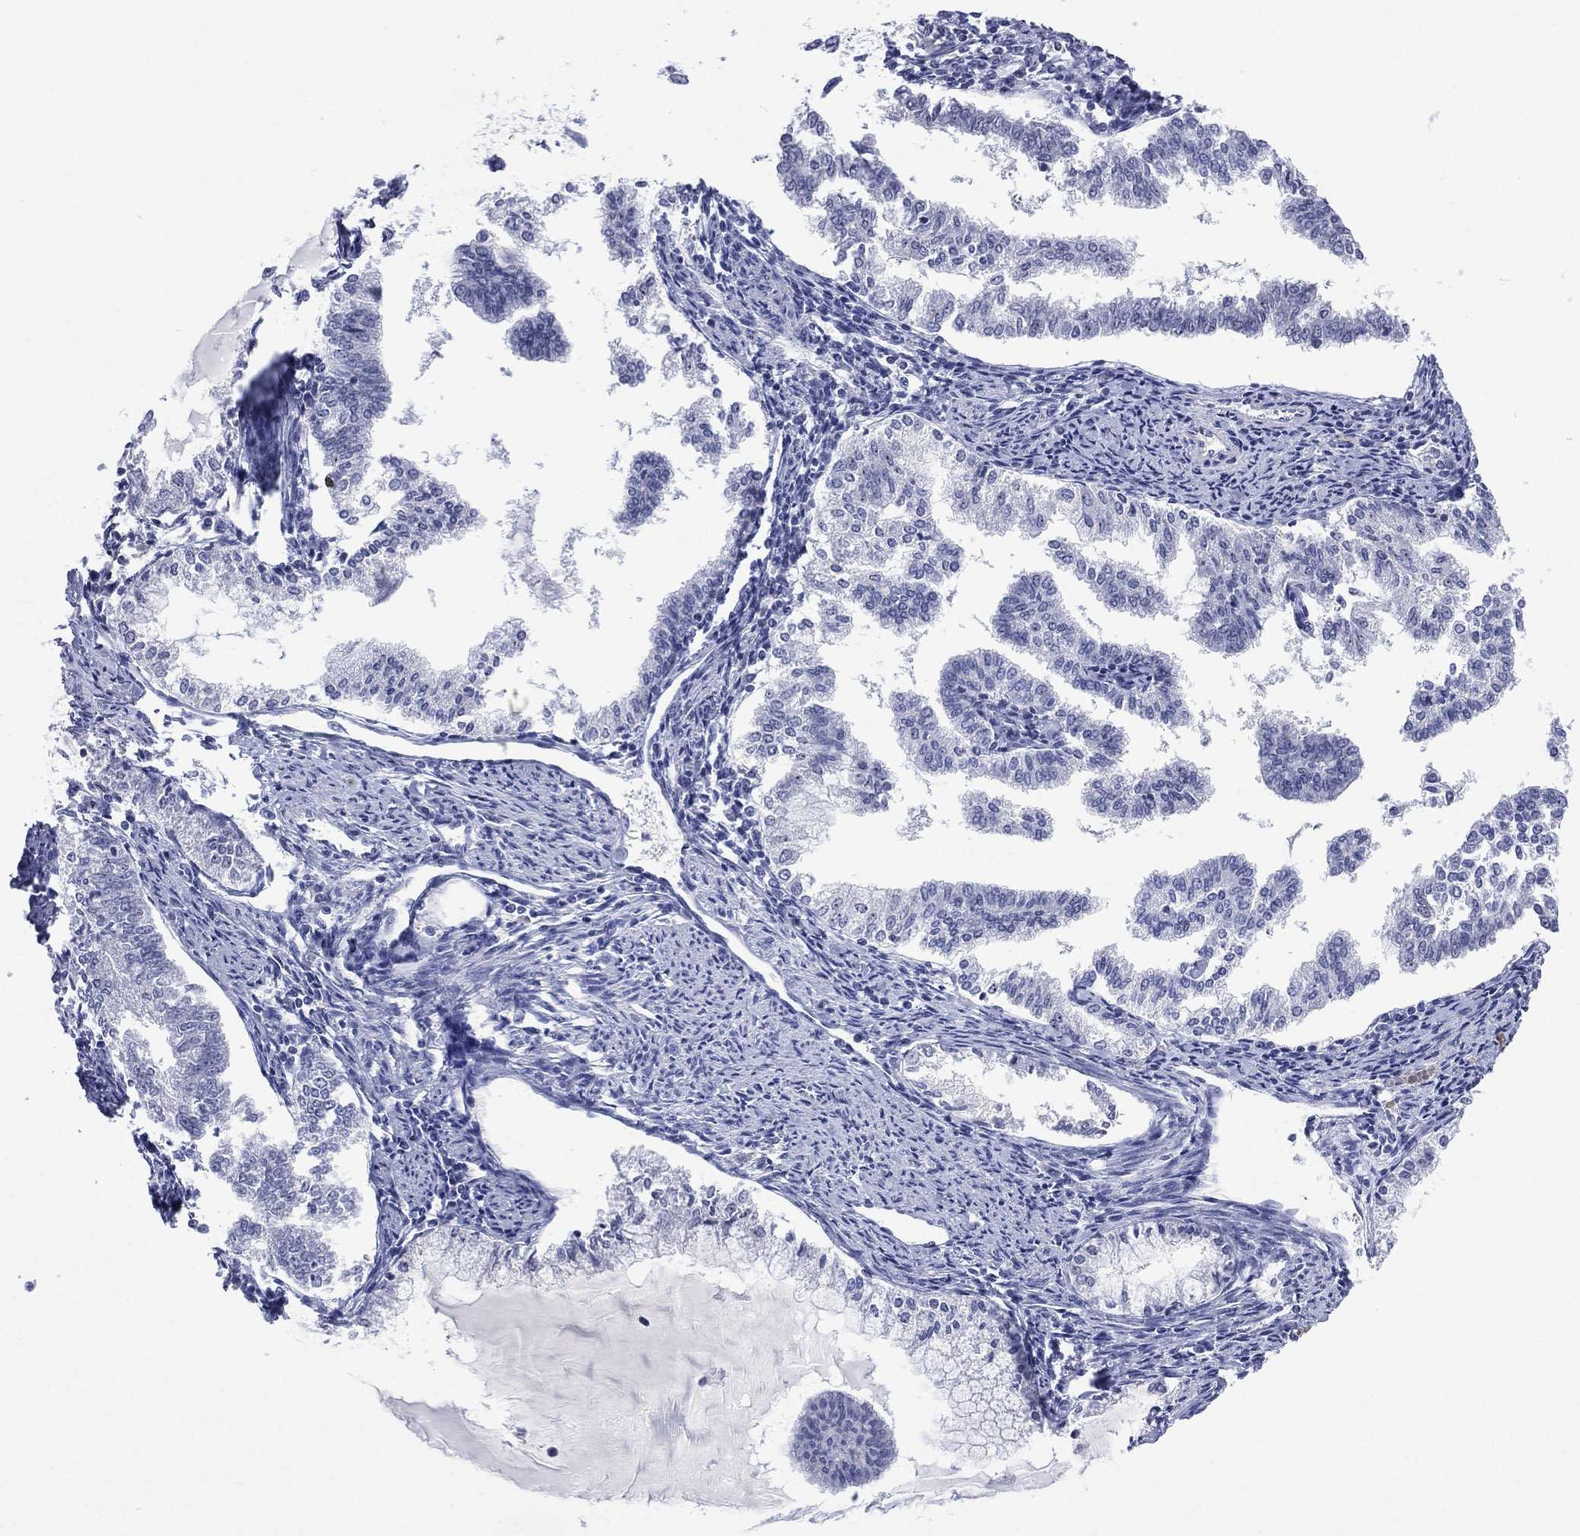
{"staining": {"intensity": "negative", "quantity": "none", "location": "none"}, "tissue": "endometrial cancer", "cell_type": "Tumor cells", "image_type": "cancer", "snomed": [{"axis": "morphology", "description": "Adenocarcinoma, NOS"}, {"axis": "topography", "description": "Endometrium"}], "caption": "Immunohistochemical staining of human endometrial cancer (adenocarcinoma) exhibits no significant staining in tumor cells.", "gene": "SSX1", "patient": {"sex": "female", "age": 79}}